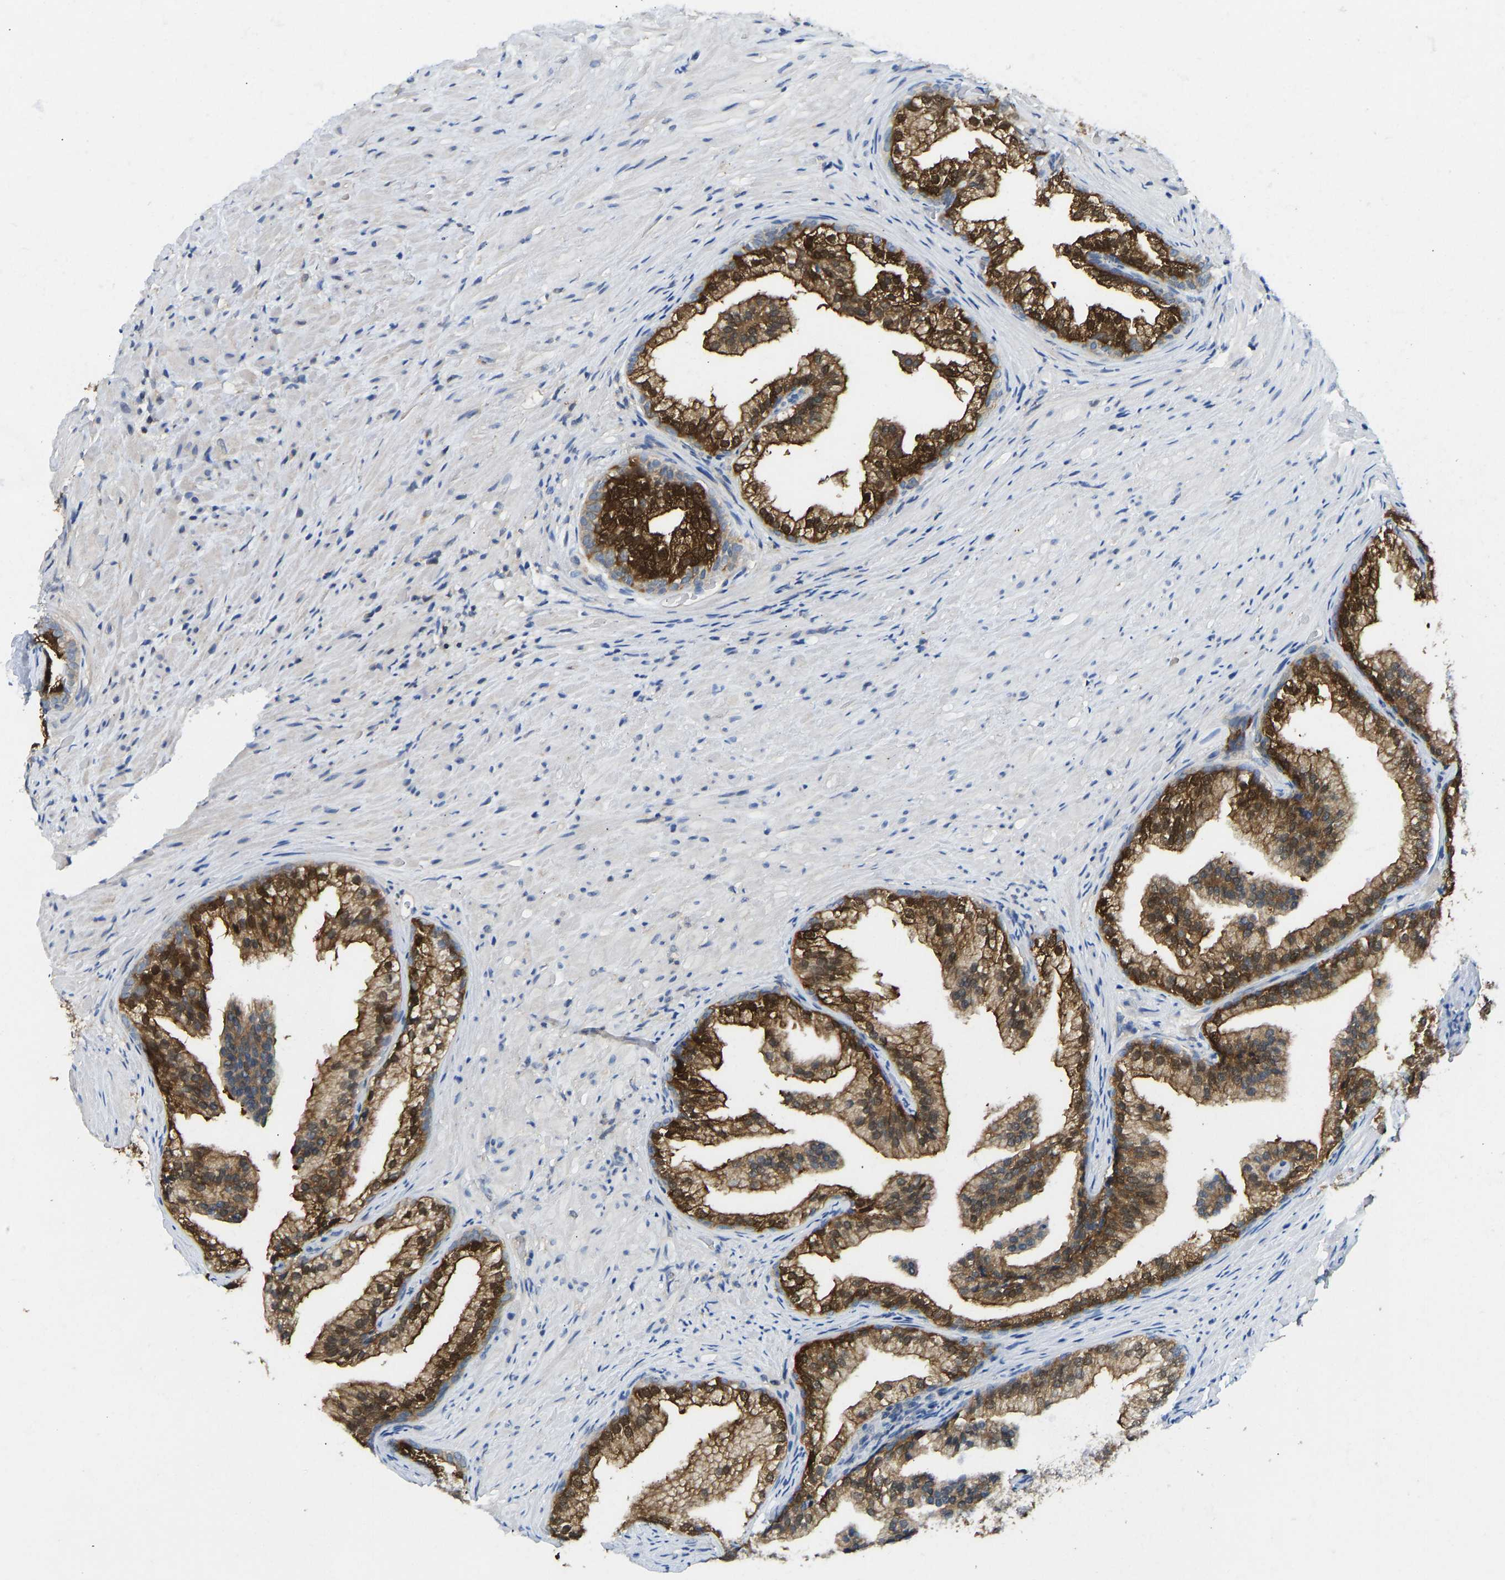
{"staining": {"intensity": "strong", "quantity": ">75%", "location": "cytoplasmic/membranous"}, "tissue": "prostate", "cell_type": "Glandular cells", "image_type": "normal", "snomed": [{"axis": "morphology", "description": "Normal tissue, NOS"}, {"axis": "topography", "description": "Prostate"}], "caption": "Benign prostate was stained to show a protein in brown. There is high levels of strong cytoplasmic/membranous expression in approximately >75% of glandular cells. (DAB (3,3'-diaminobenzidine) = brown stain, brightfield microscopy at high magnification).", "gene": "NDRG3", "patient": {"sex": "male", "age": 76}}